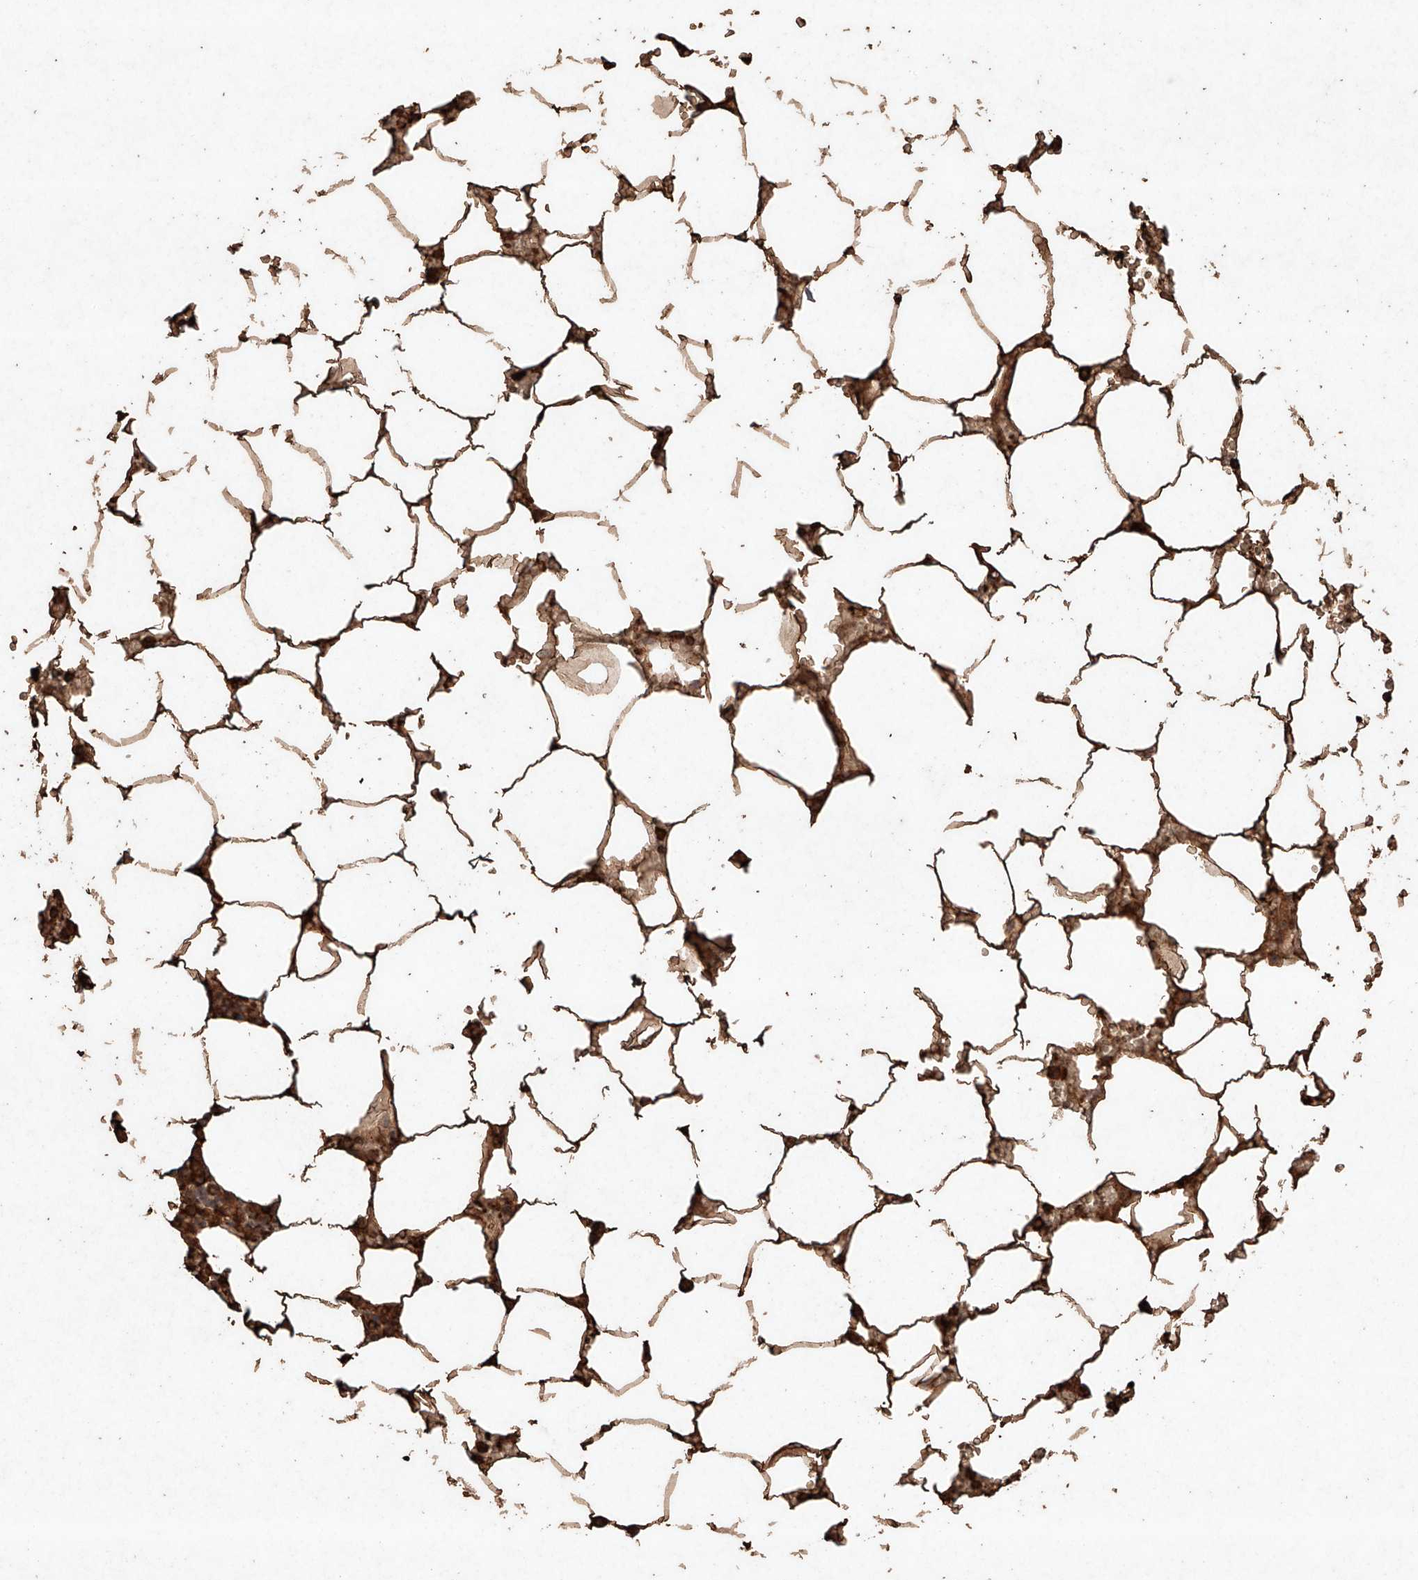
{"staining": {"intensity": "strong", "quantity": ">75%", "location": "cytoplasmic/membranous"}, "tissue": "bone marrow", "cell_type": "Hematopoietic cells", "image_type": "normal", "snomed": [{"axis": "morphology", "description": "Normal tissue, NOS"}, {"axis": "topography", "description": "Bone marrow"}], "caption": "This is a micrograph of immunohistochemistry staining of unremarkable bone marrow, which shows strong expression in the cytoplasmic/membranous of hematopoietic cells.", "gene": "M6PR", "patient": {"sex": "male", "age": 70}}